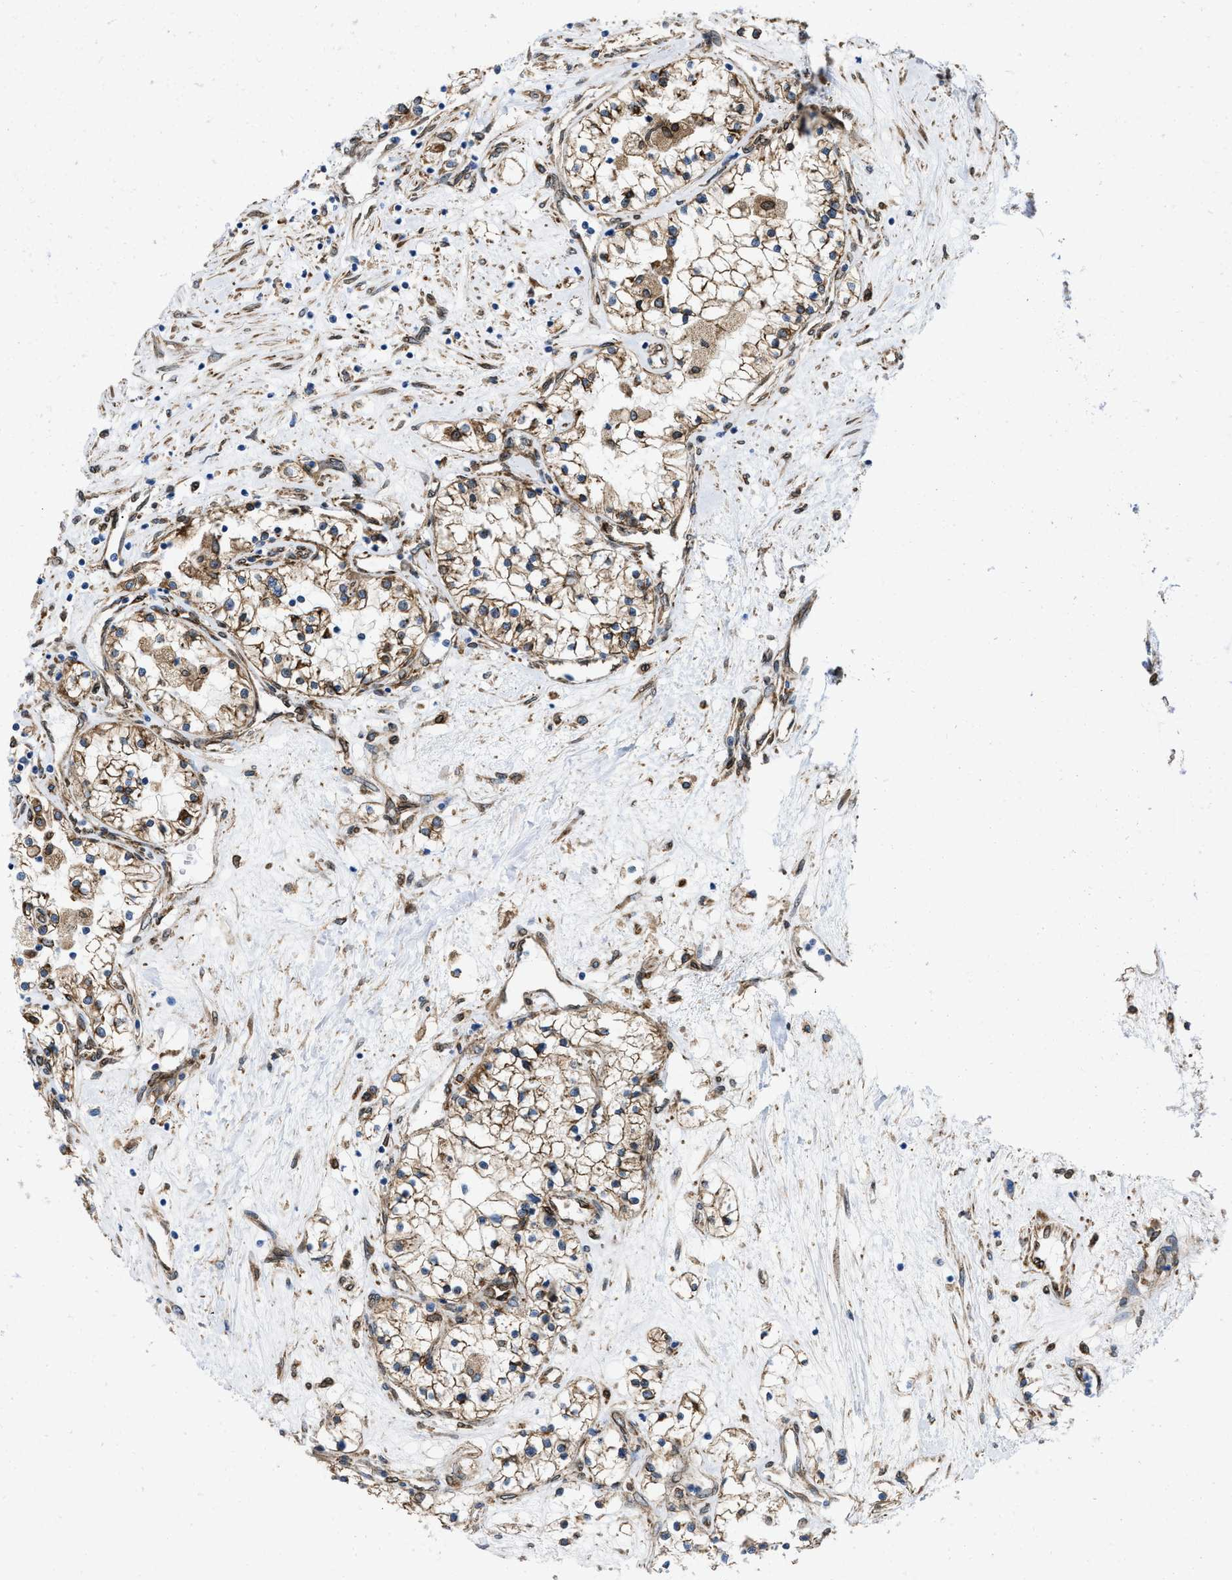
{"staining": {"intensity": "moderate", "quantity": ">75%", "location": "cytoplasmic/membranous"}, "tissue": "renal cancer", "cell_type": "Tumor cells", "image_type": "cancer", "snomed": [{"axis": "morphology", "description": "Adenocarcinoma, NOS"}, {"axis": "topography", "description": "Kidney"}], "caption": "Renal cancer (adenocarcinoma) tissue demonstrates moderate cytoplasmic/membranous expression in approximately >75% of tumor cells", "gene": "ERLIN2", "patient": {"sex": "male", "age": 68}}